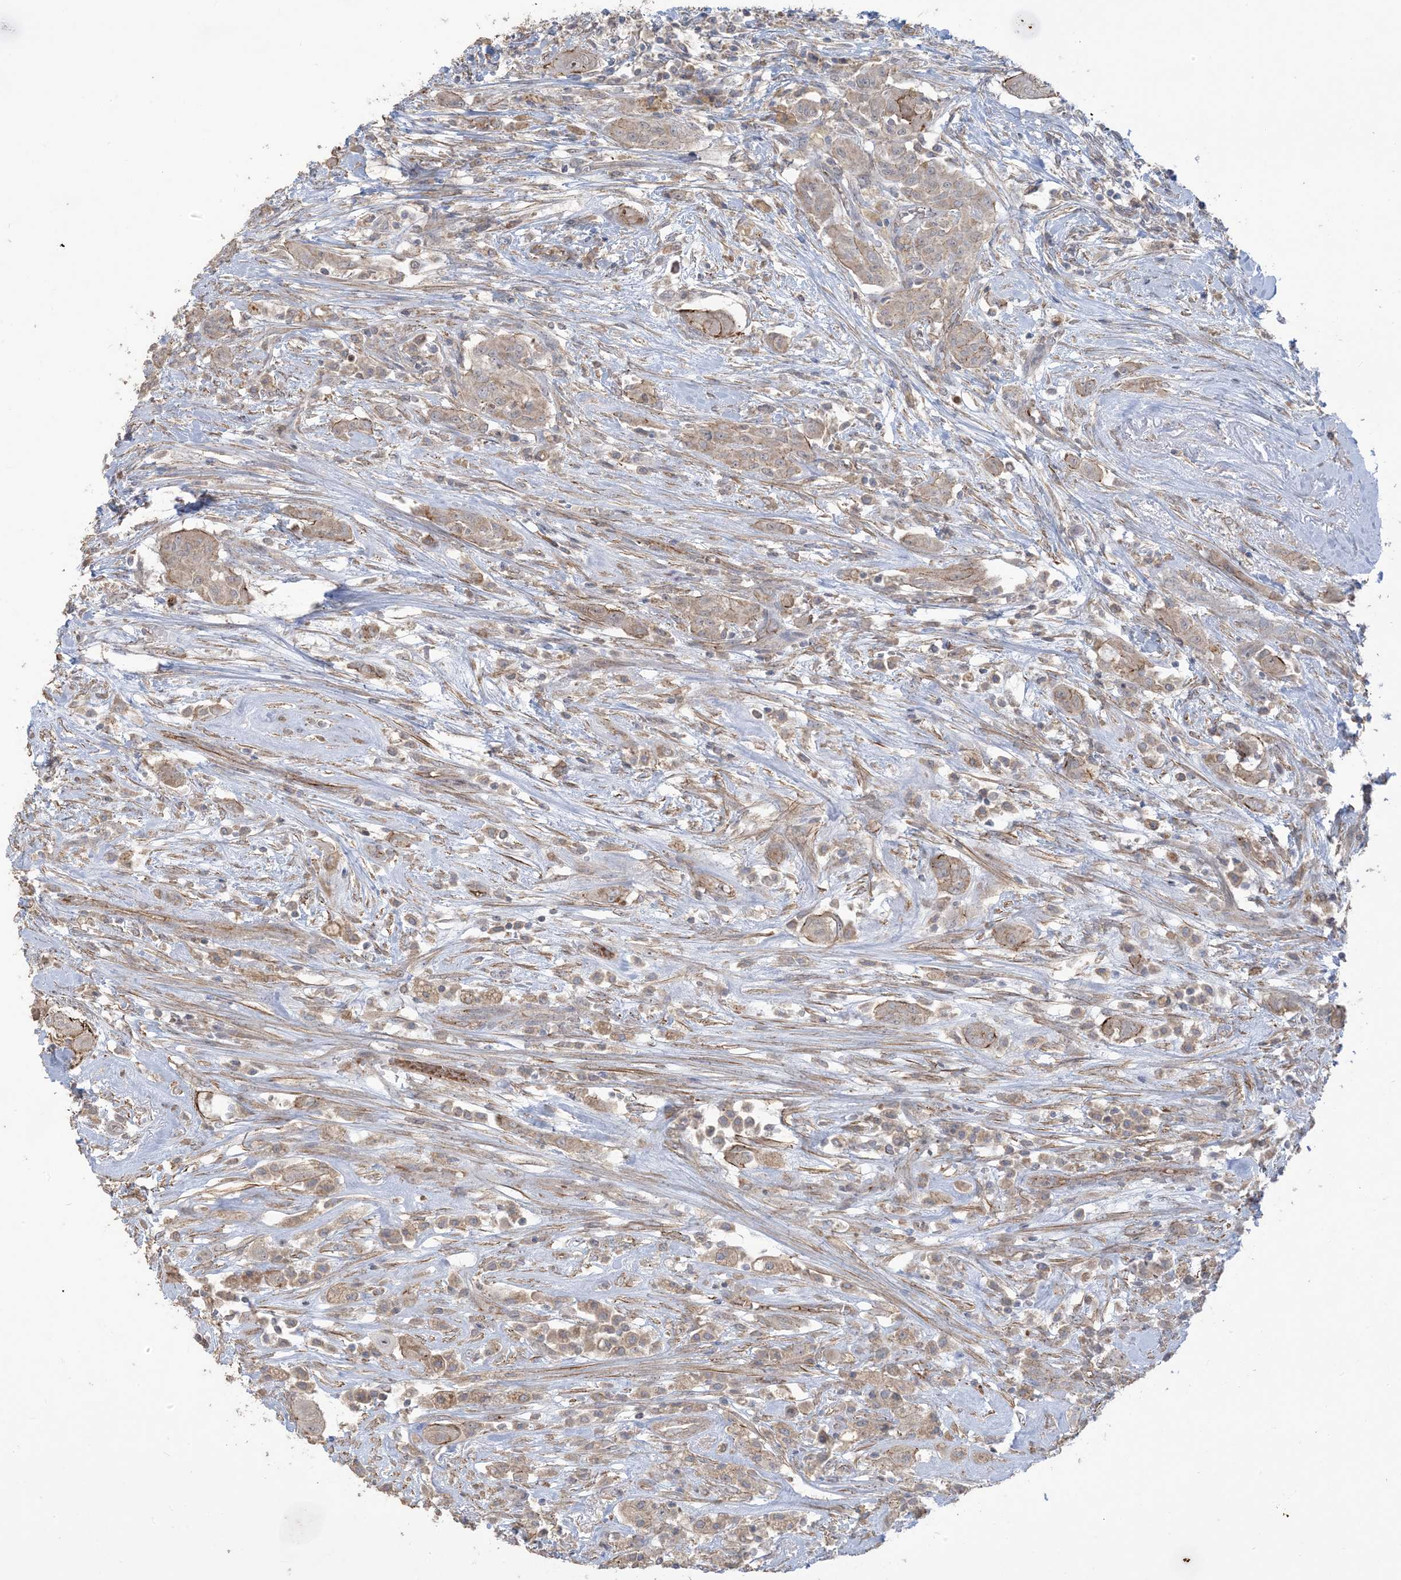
{"staining": {"intensity": "weak", "quantity": "<25%", "location": "cytoplasmic/membranous"}, "tissue": "thyroid cancer", "cell_type": "Tumor cells", "image_type": "cancer", "snomed": [{"axis": "morphology", "description": "Papillary adenocarcinoma, NOS"}, {"axis": "topography", "description": "Thyroid gland"}], "caption": "DAB immunohistochemical staining of thyroid cancer (papillary adenocarcinoma) reveals no significant expression in tumor cells.", "gene": "KLHL18", "patient": {"sex": "female", "age": 59}}